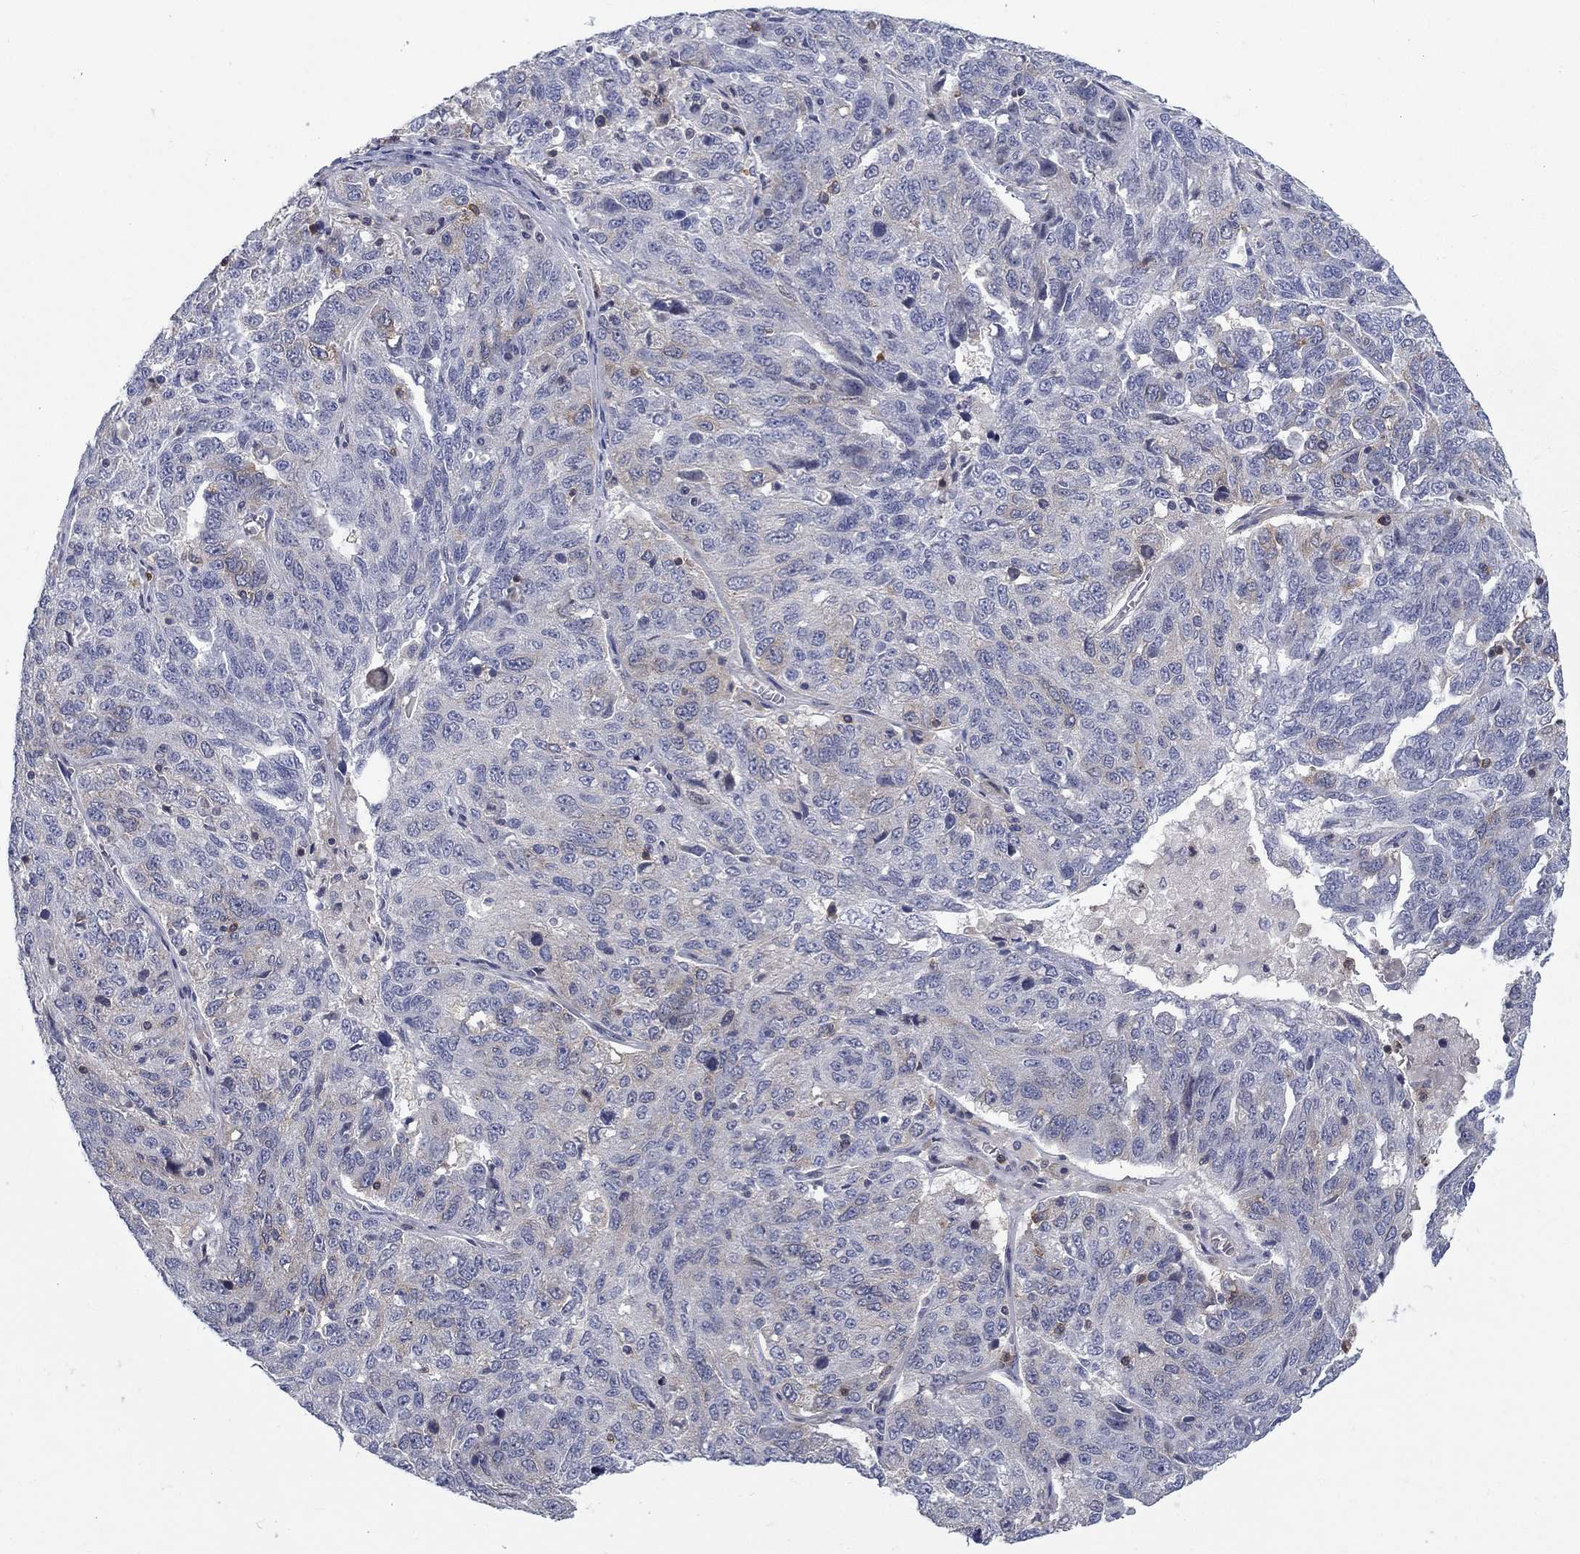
{"staining": {"intensity": "weak", "quantity": "<25%", "location": "cytoplasmic/membranous"}, "tissue": "ovarian cancer", "cell_type": "Tumor cells", "image_type": "cancer", "snomed": [{"axis": "morphology", "description": "Cystadenocarcinoma, serous, NOS"}, {"axis": "topography", "description": "Ovary"}], "caption": "Protein analysis of ovarian cancer (serous cystadenocarcinoma) reveals no significant staining in tumor cells.", "gene": "KIF15", "patient": {"sex": "female", "age": 71}}